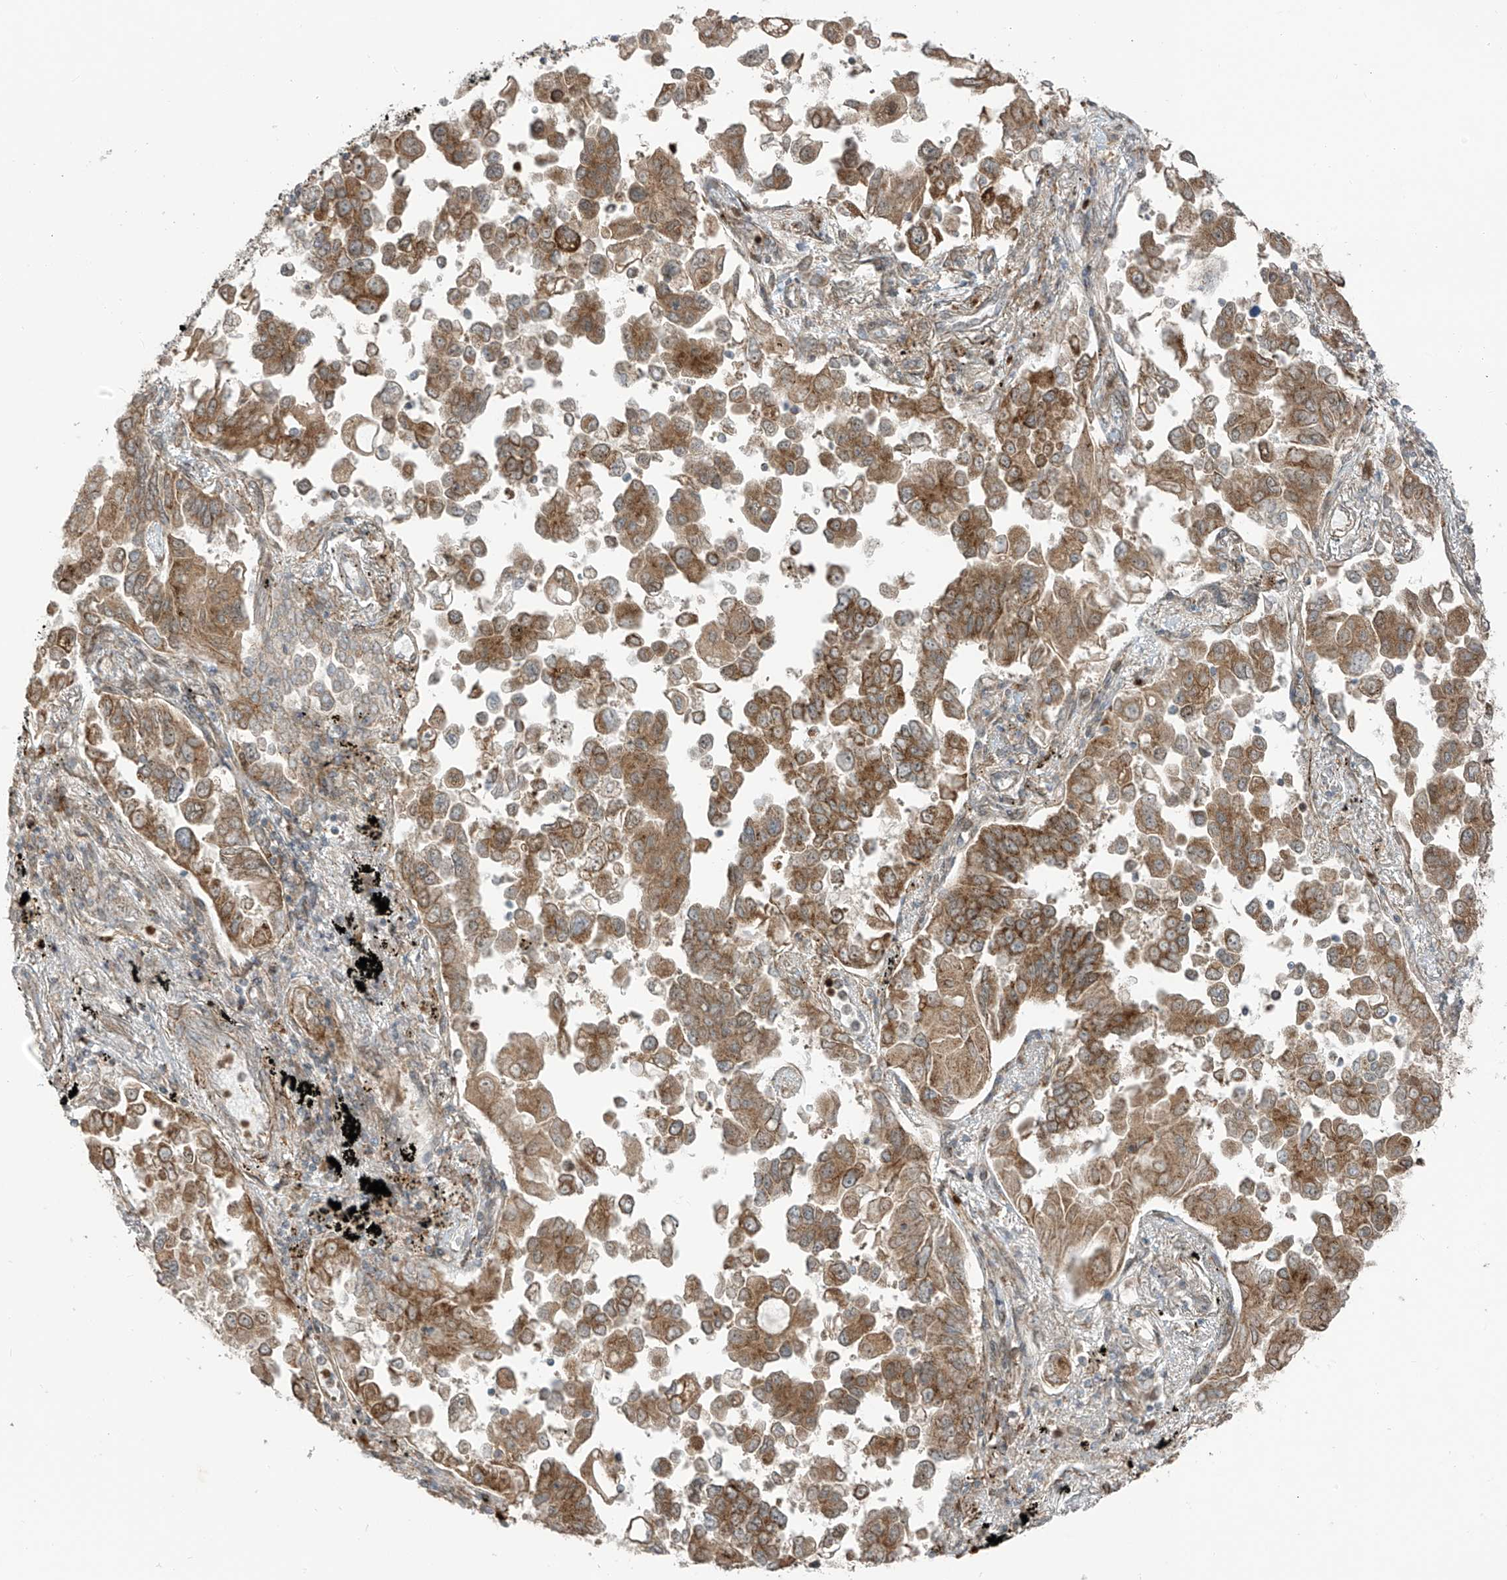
{"staining": {"intensity": "moderate", "quantity": ">75%", "location": "cytoplasmic/membranous"}, "tissue": "lung cancer", "cell_type": "Tumor cells", "image_type": "cancer", "snomed": [{"axis": "morphology", "description": "Adenocarcinoma, NOS"}, {"axis": "topography", "description": "Lung"}], "caption": "An image of human adenocarcinoma (lung) stained for a protein reveals moderate cytoplasmic/membranous brown staining in tumor cells. (Stains: DAB in brown, nuclei in blue, Microscopy: brightfield microscopy at high magnification).", "gene": "PDE11A", "patient": {"sex": "female", "age": 67}}